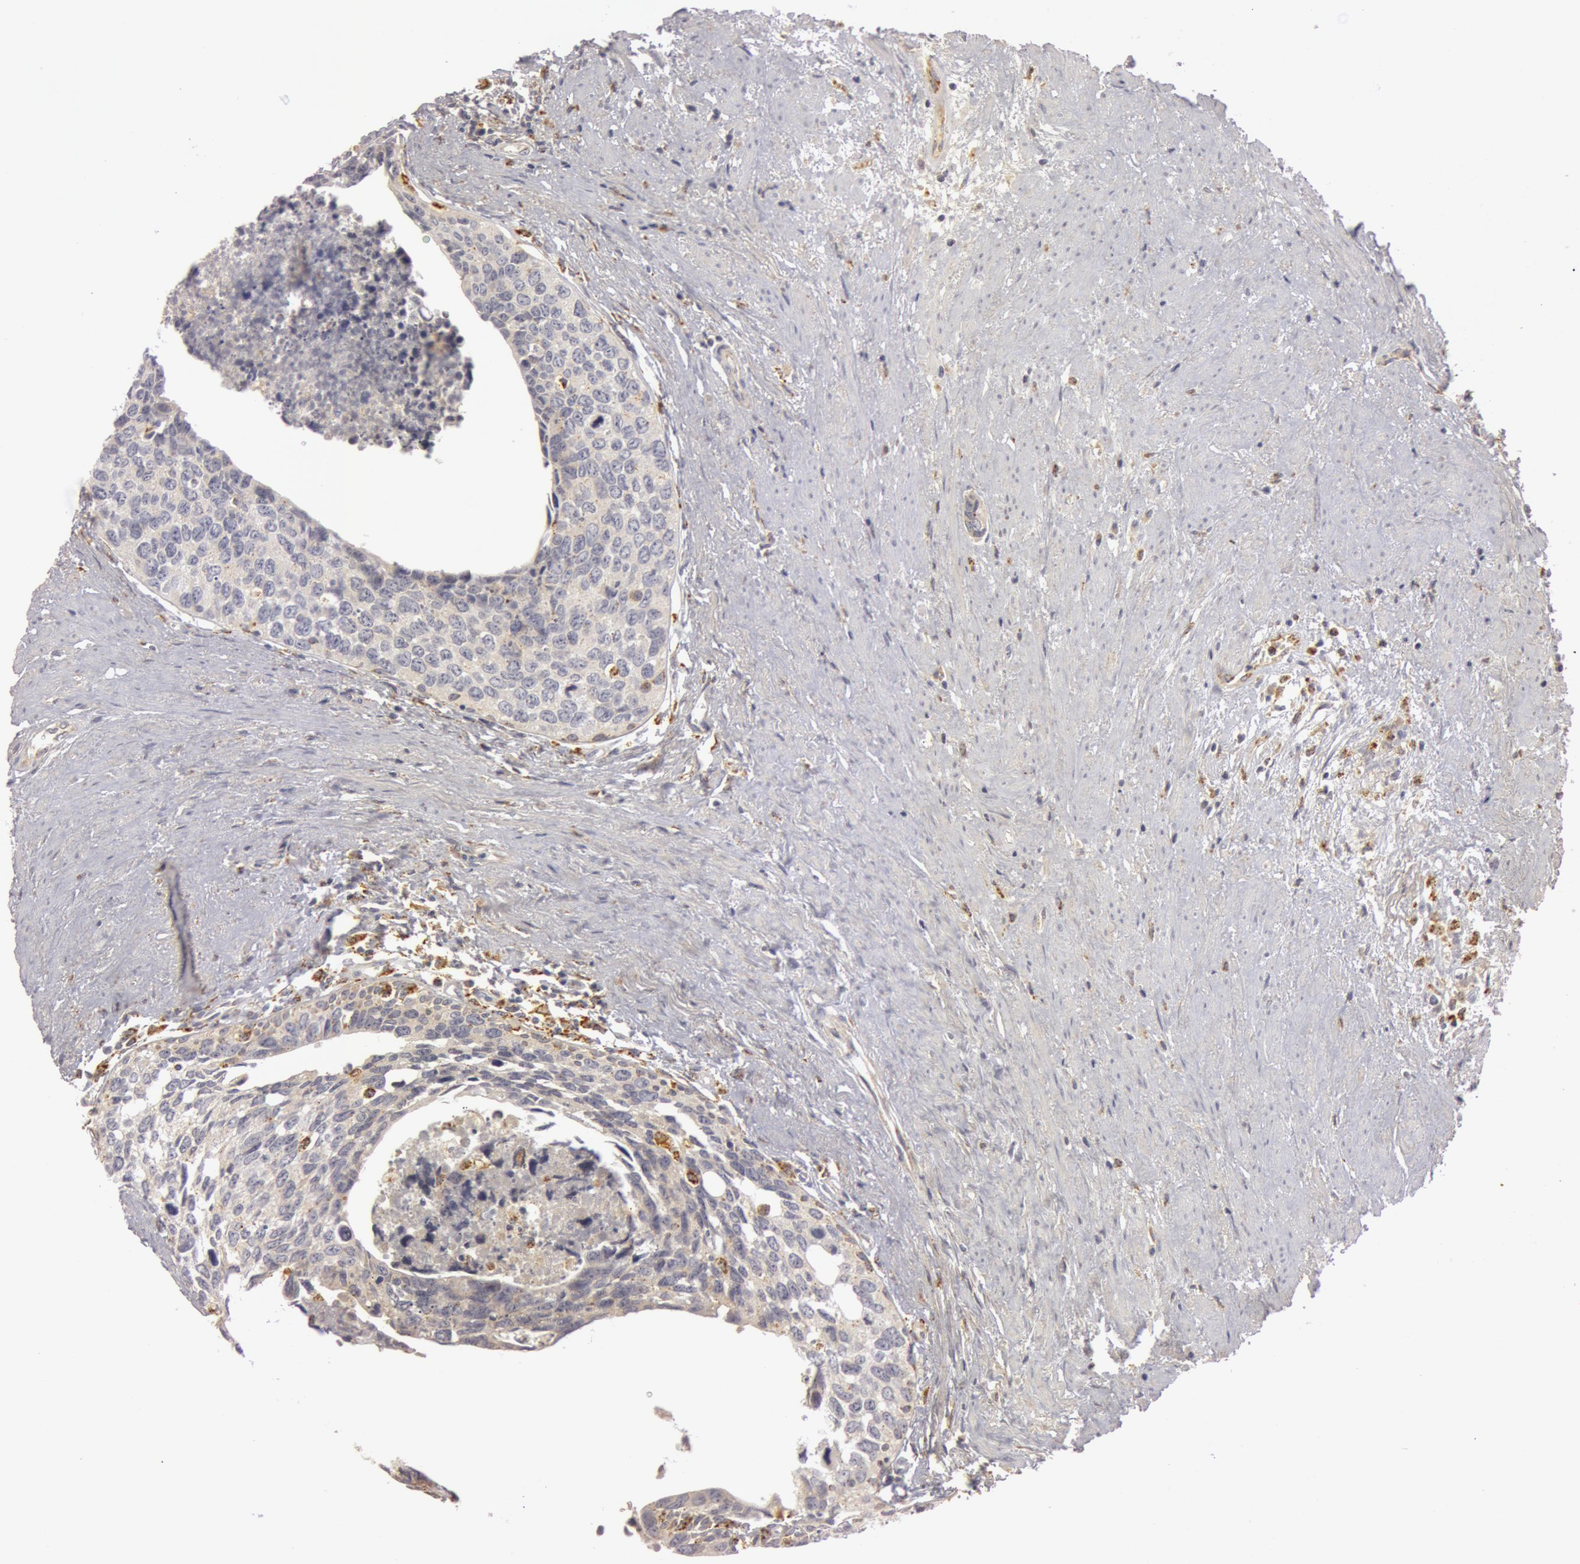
{"staining": {"intensity": "negative", "quantity": "none", "location": "none"}, "tissue": "urothelial cancer", "cell_type": "Tumor cells", "image_type": "cancer", "snomed": [{"axis": "morphology", "description": "Urothelial carcinoma, High grade"}, {"axis": "topography", "description": "Urinary bladder"}], "caption": "High-grade urothelial carcinoma was stained to show a protein in brown. There is no significant positivity in tumor cells. (Brightfield microscopy of DAB (3,3'-diaminobenzidine) immunohistochemistry (IHC) at high magnification).", "gene": "C7", "patient": {"sex": "male", "age": 81}}